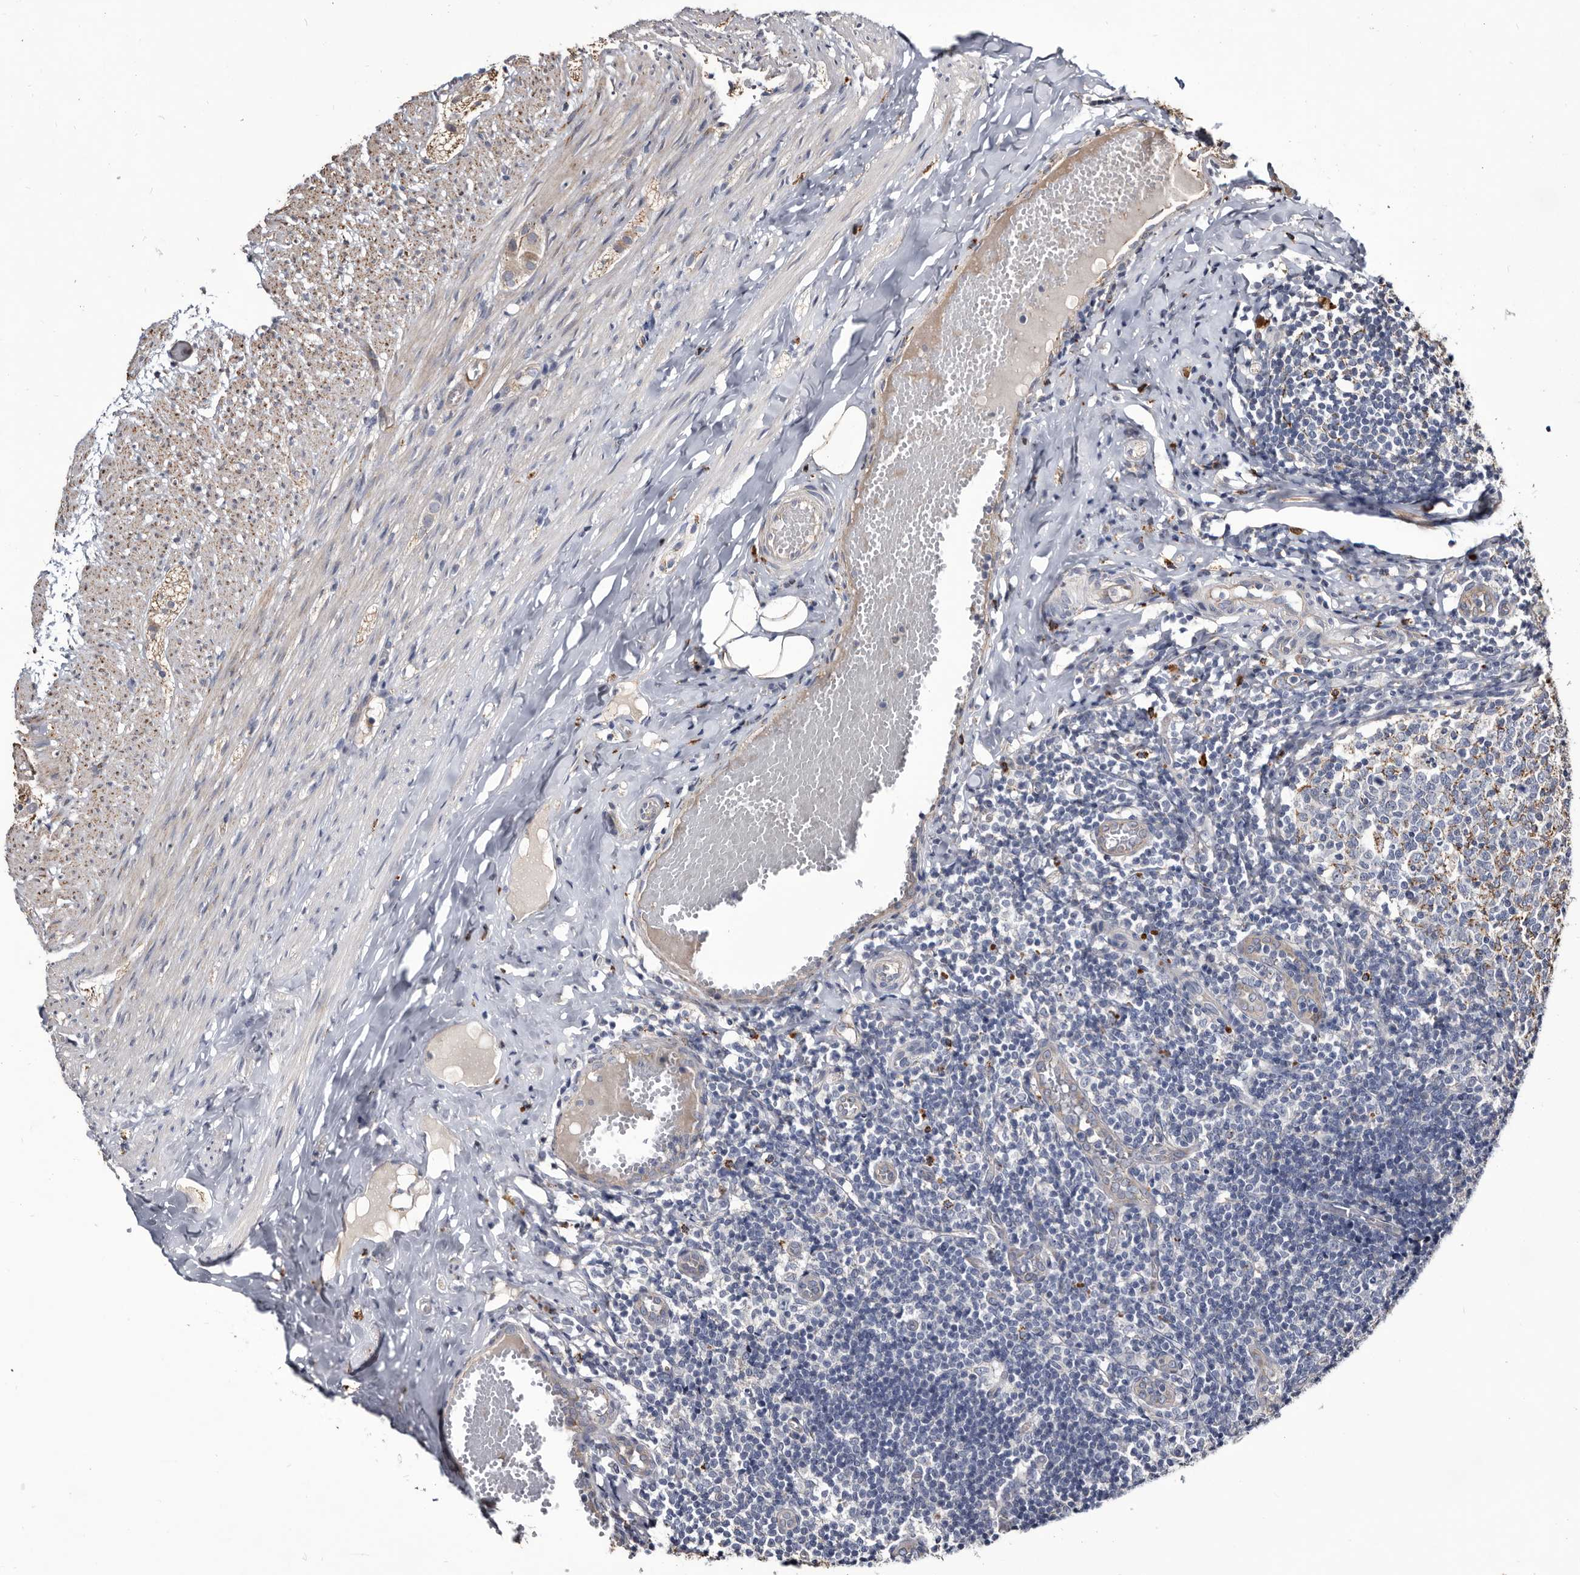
{"staining": {"intensity": "moderate", "quantity": ">75%", "location": "cytoplasmic/membranous"}, "tissue": "appendix", "cell_type": "Glandular cells", "image_type": "normal", "snomed": [{"axis": "morphology", "description": "Normal tissue, NOS"}, {"axis": "topography", "description": "Appendix"}], "caption": "Glandular cells show medium levels of moderate cytoplasmic/membranous positivity in about >75% of cells in benign appendix. (Brightfield microscopy of DAB IHC at high magnification).", "gene": "CTSA", "patient": {"sex": "male", "age": 8}}